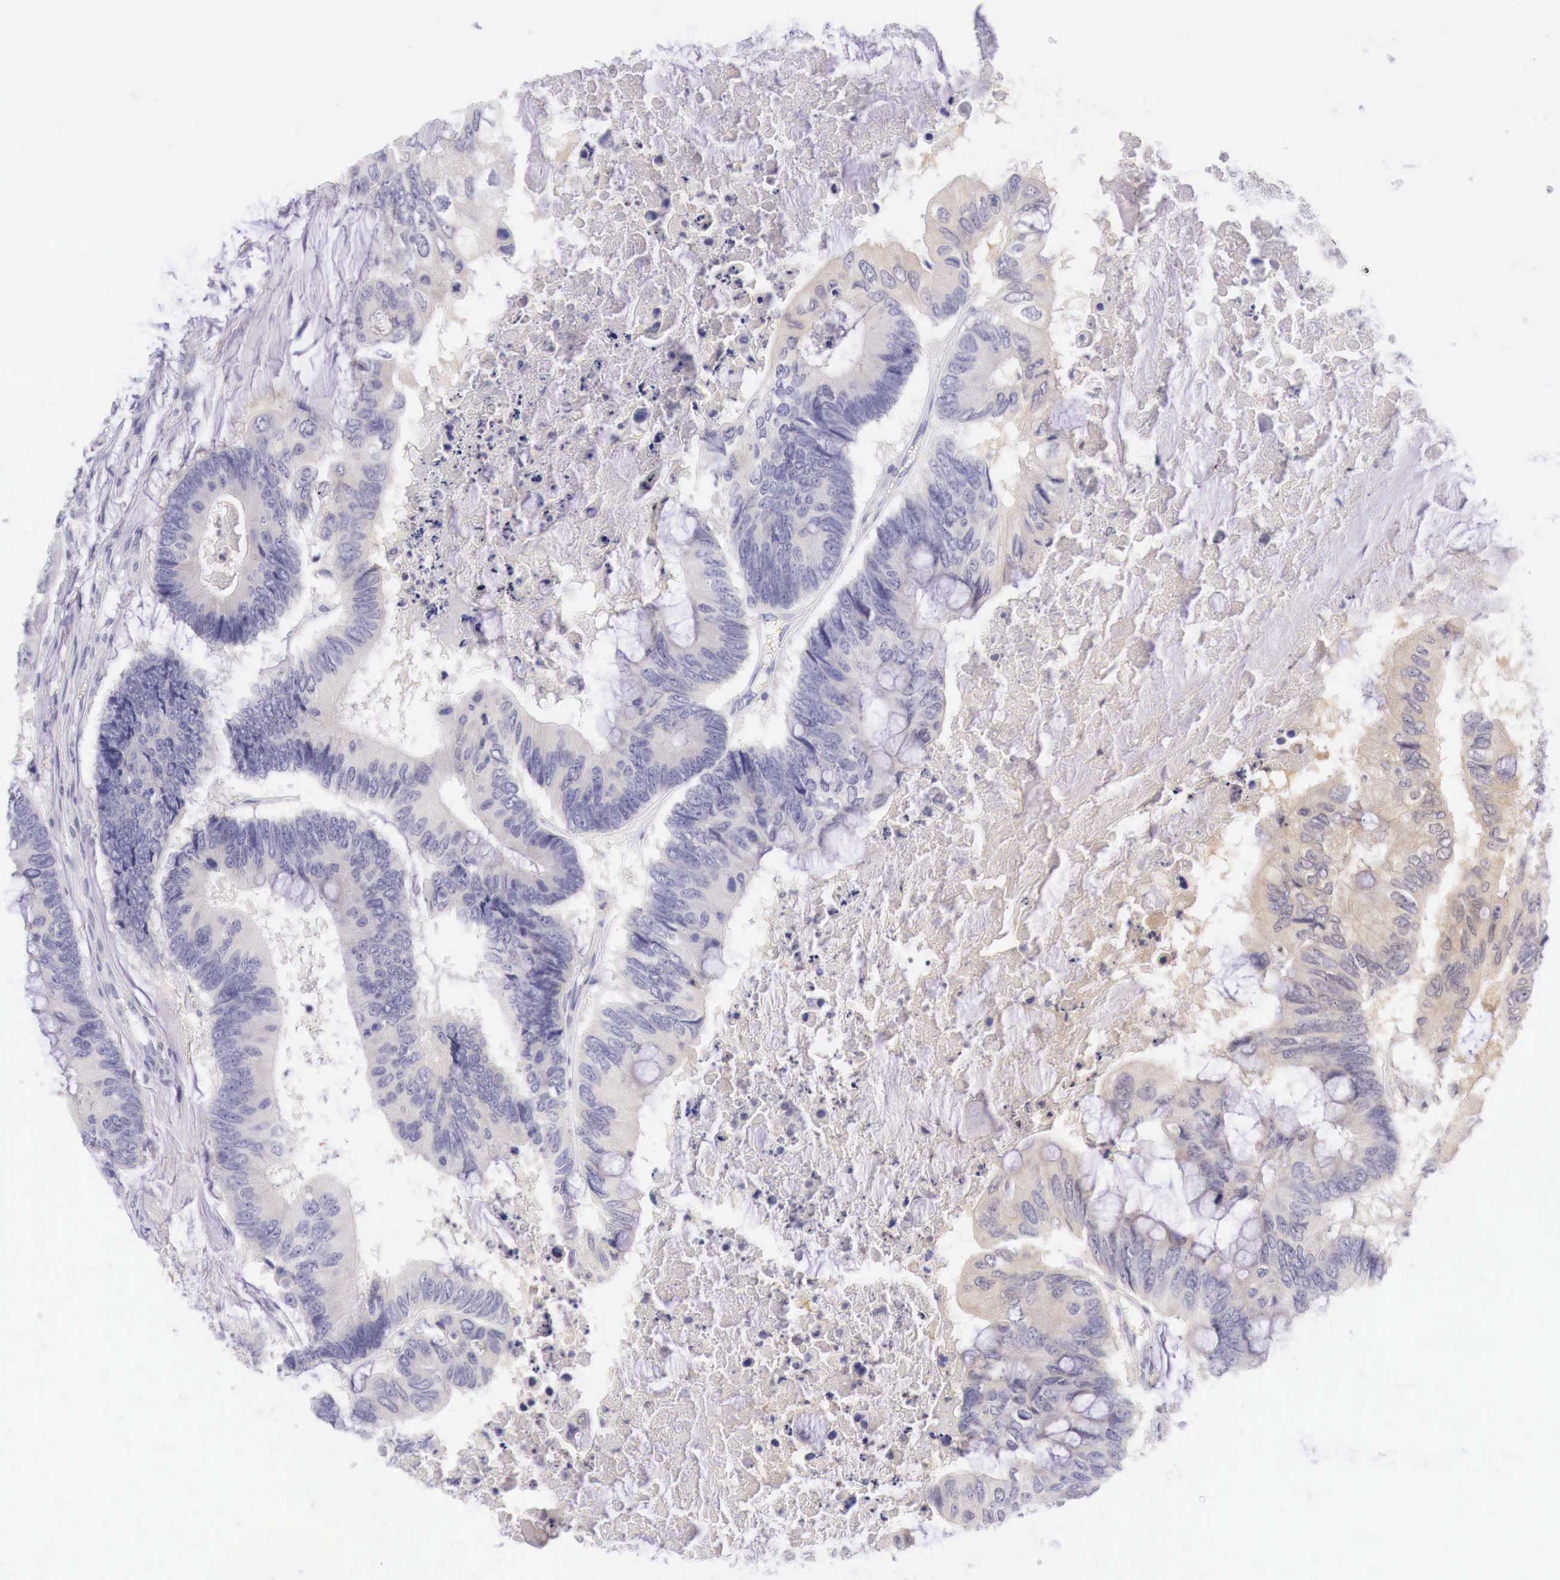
{"staining": {"intensity": "weak", "quantity": "25%-75%", "location": "cytoplasmic/membranous"}, "tissue": "colorectal cancer", "cell_type": "Tumor cells", "image_type": "cancer", "snomed": [{"axis": "morphology", "description": "Adenocarcinoma, NOS"}, {"axis": "topography", "description": "Colon"}], "caption": "Immunohistochemical staining of colorectal cancer displays low levels of weak cytoplasmic/membranous expression in about 25%-75% of tumor cells. (DAB IHC with brightfield microscopy, high magnification).", "gene": "BCL6", "patient": {"sex": "male", "age": 65}}